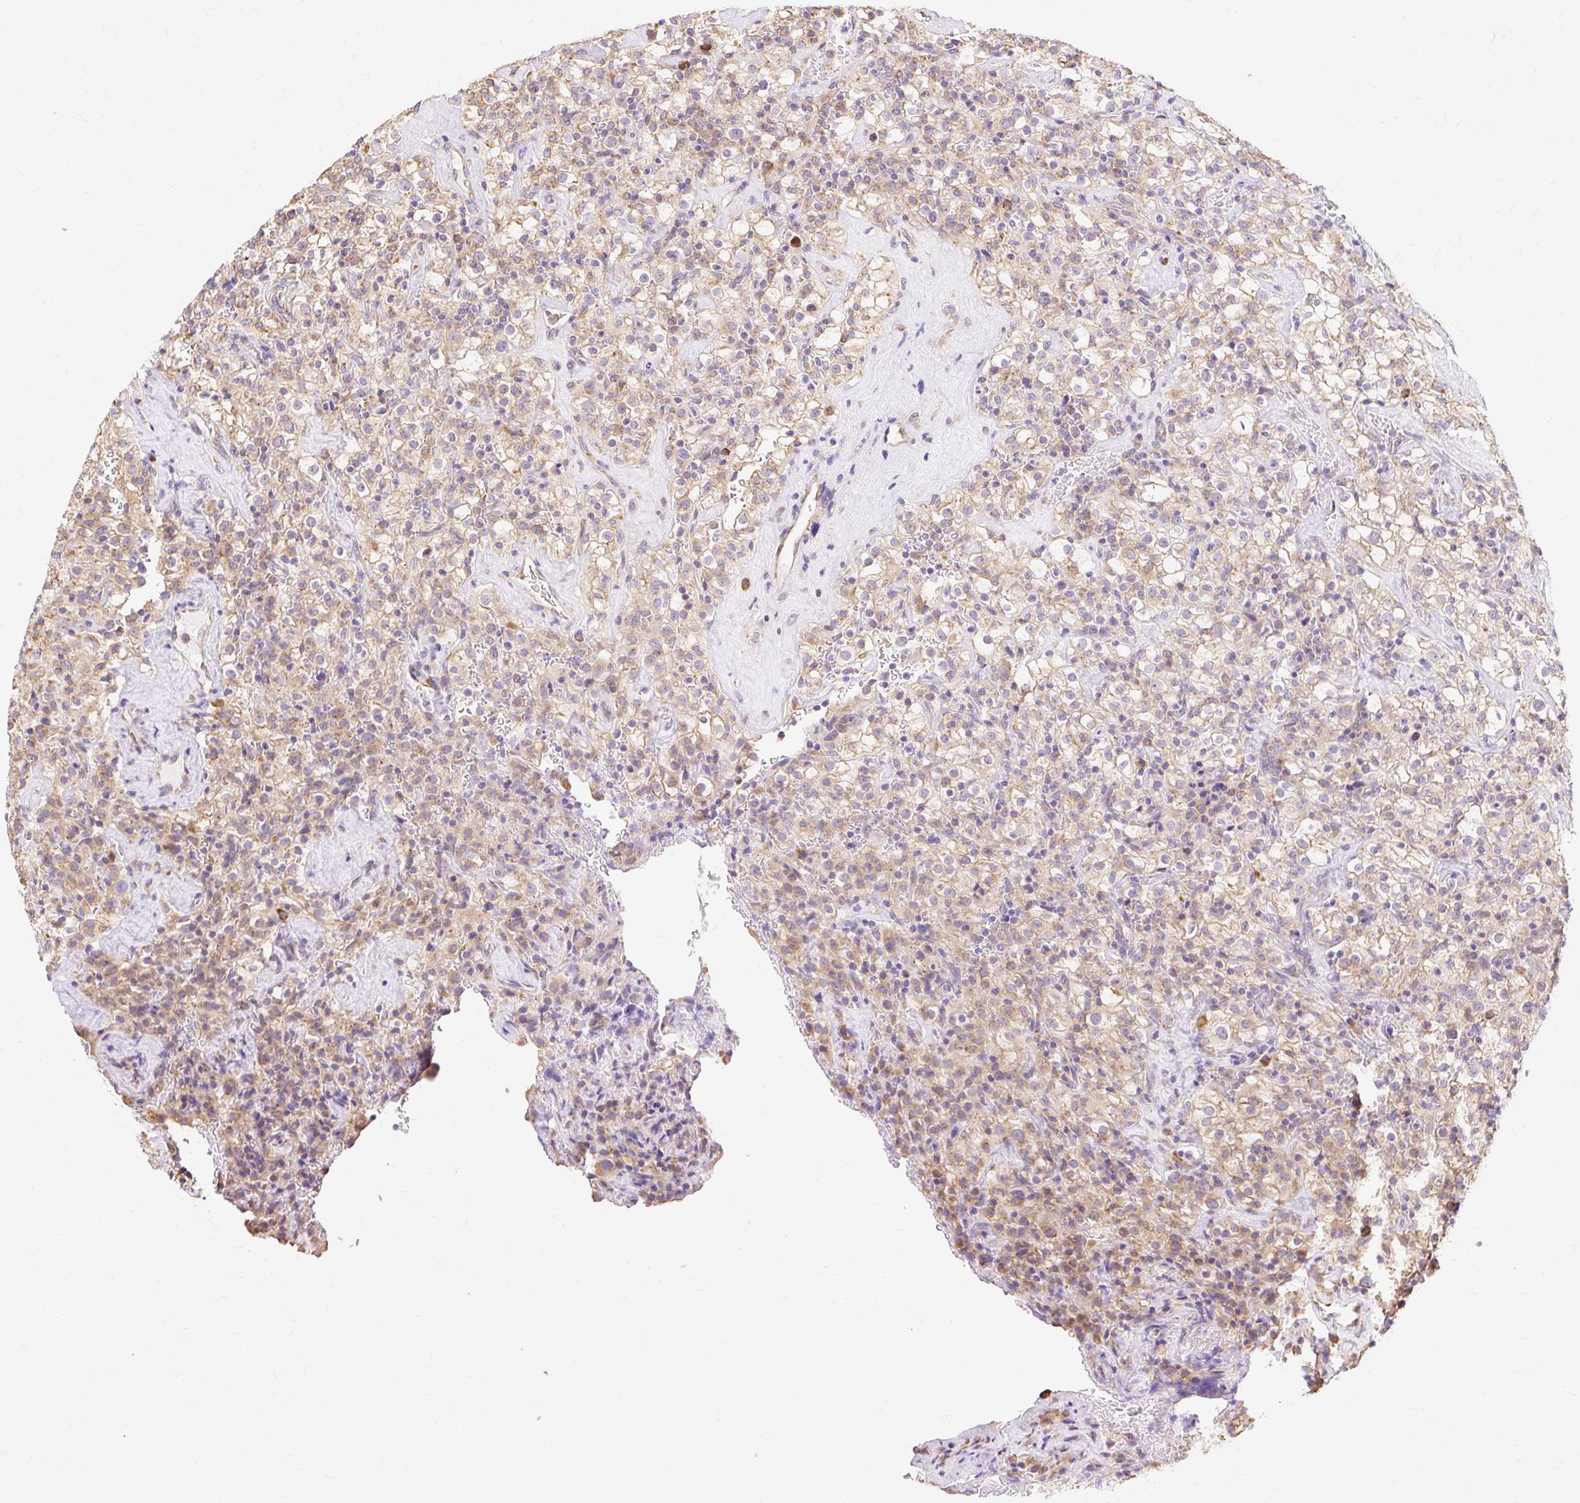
{"staining": {"intensity": "weak", "quantity": ">75%", "location": "cytoplasmic/membranous"}, "tissue": "renal cancer", "cell_type": "Tumor cells", "image_type": "cancer", "snomed": [{"axis": "morphology", "description": "Adenocarcinoma, NOS"}, {"axis": "topography", "description": "Kidney"}], "caption": "IHC histopathology image of neoplastic tissue: adenocarcinoma (renal) stained using immunohistochemistry displays low levels of weak protein expression localized specifically in the cytoplasmic/membranous of tumor cells, appearing as a cytoplasmic/membranous brown color.", "gene": "RPS17", "patient": {"sex": "female", "age": 74}}